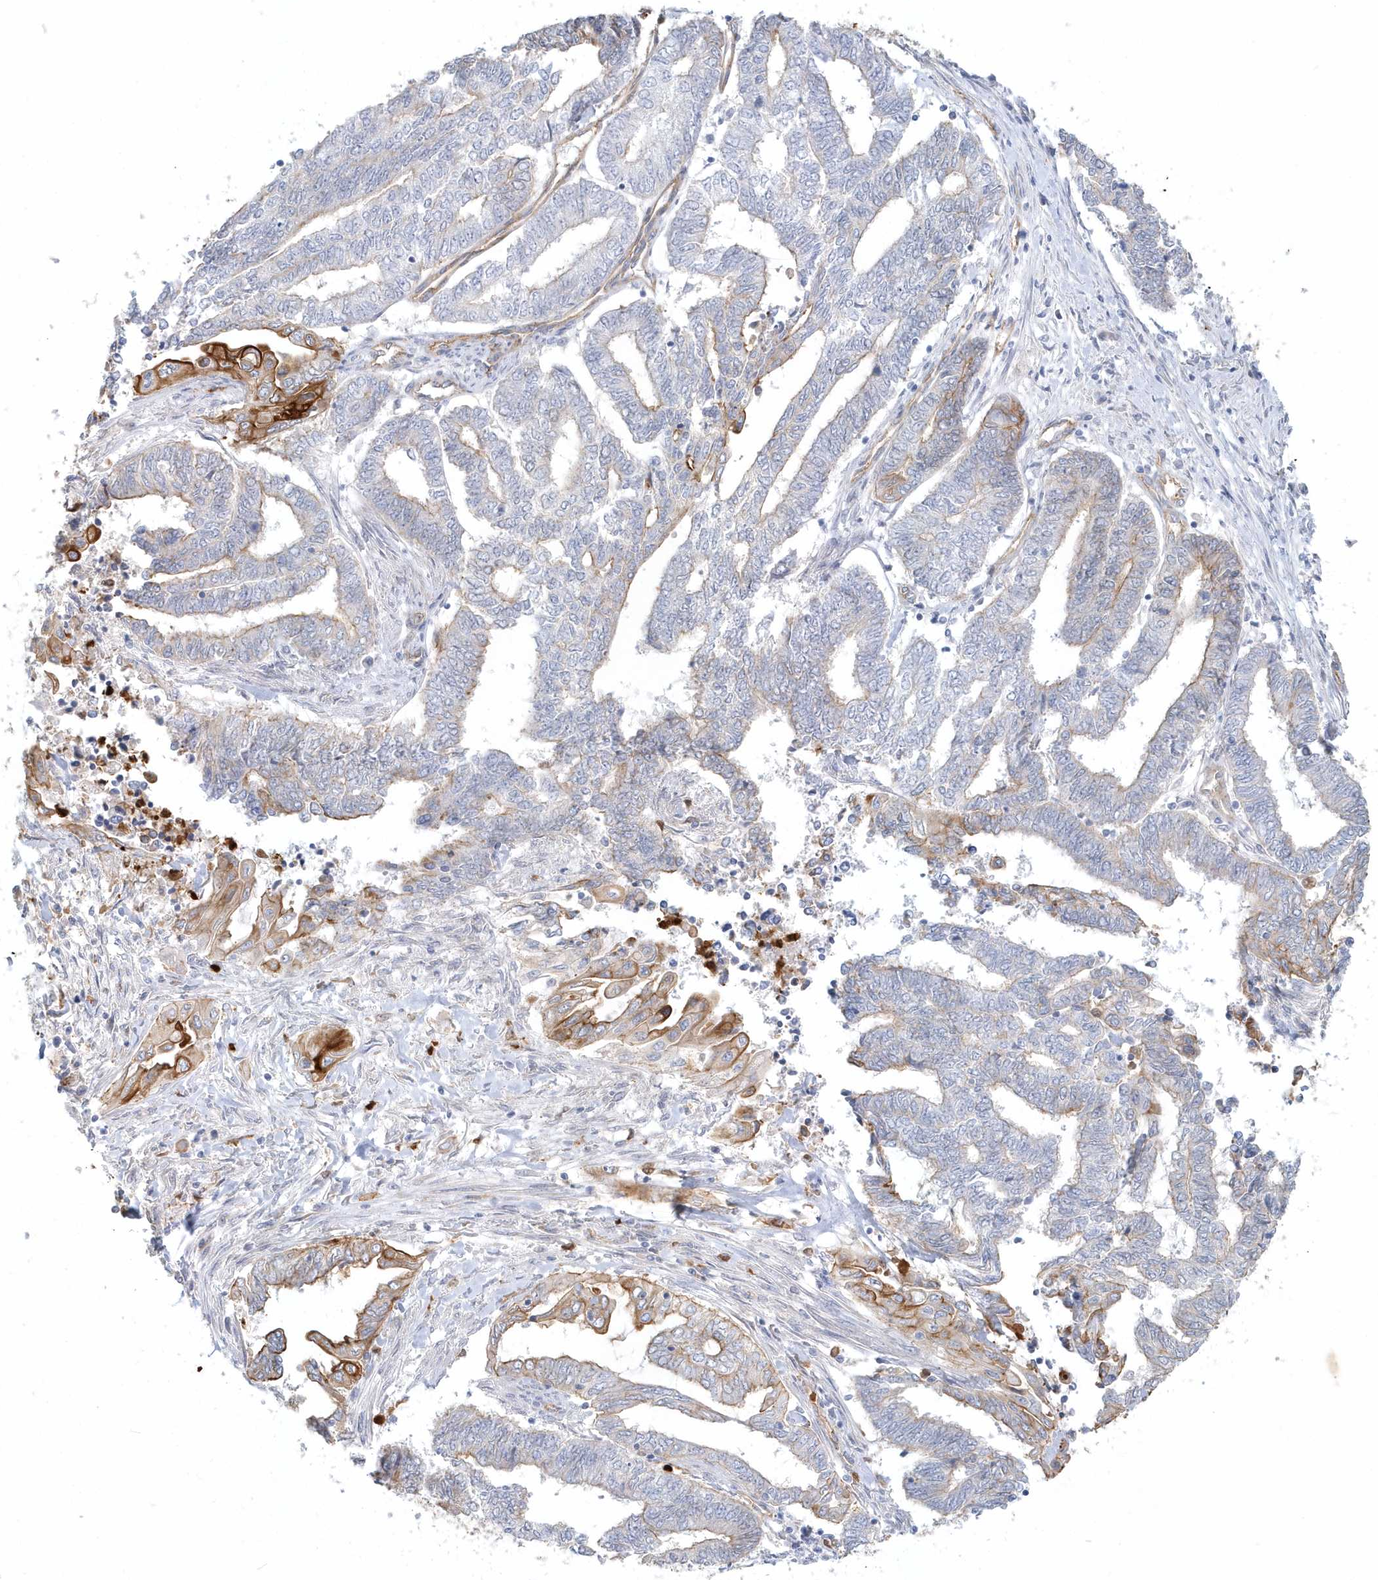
{"staining": {"intensity": "moderate", "quantity": "<25%", "location": "cytoplasmic/membranous"}, "tissue": "endometrial cancer", "cell_type": "Tumor cells", "image_type": "cancer", "snomed": [{"axis": "morphology", "description": "Adenocarcinoma, NOS"}, {"axis": "topography", "description": "Uterus"}, {"axis": "topography", "description": "Endometrium"}], "caption": "DAB (3,3'-diaminobenzidine) immunohistochemical staining of human endometrial cancer (adenocarcinoma) reveals moderate cytoplasmic/membranous protein expression in approximately <25% of tumor cells.", "gene": "DNAH1", "patient": {"sex": "female", "age": 70}}